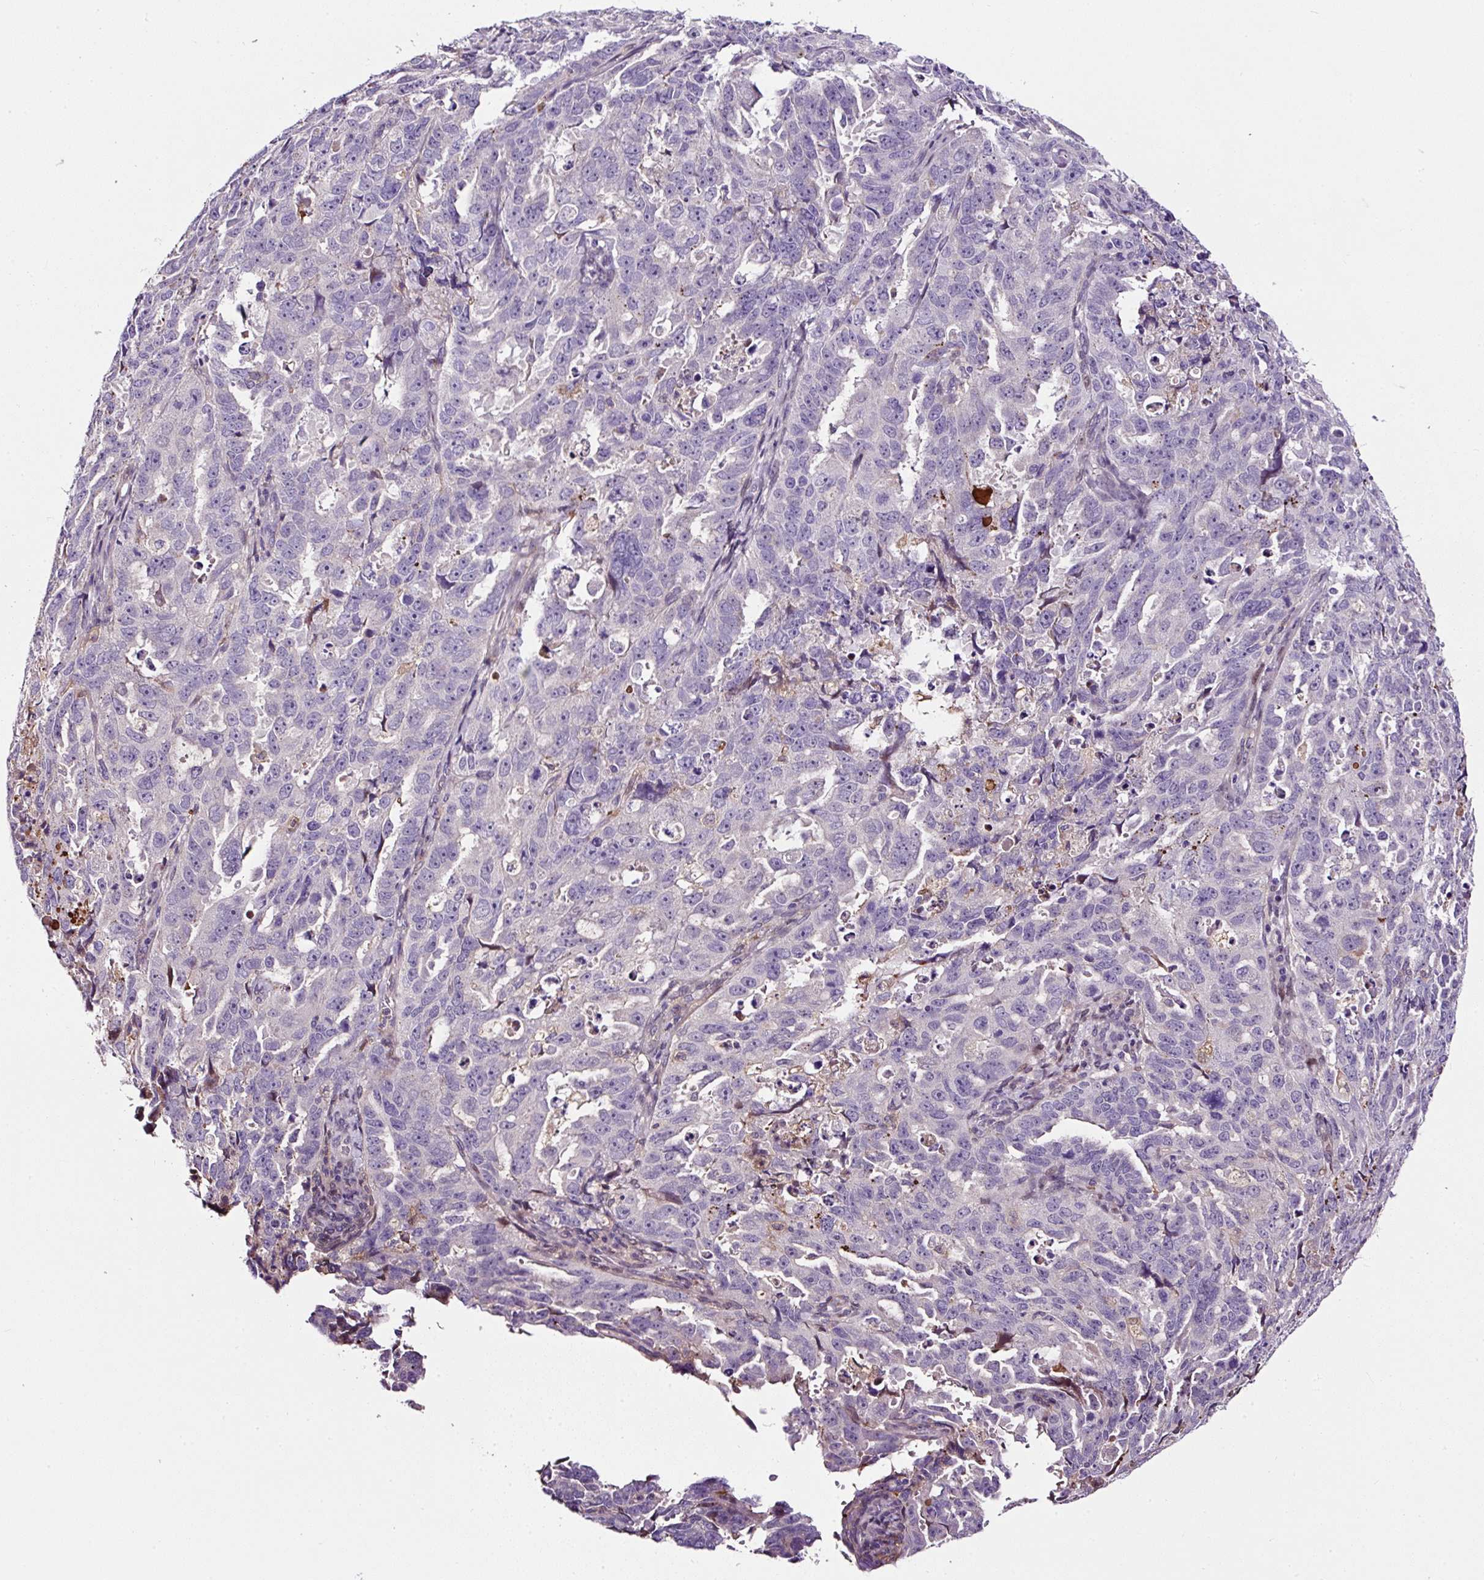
{"staining": {"intensity": "negative", "quantity": "none", "location": "none"}, "tissue": "endometrial cancer", "cell_type": "Tumor cells", "image_type": "cancer", "snomed": [{"axis": "morphology", "description": "Adenocarcinoma, NOS"}, {"axis": "topography", "description": "Endometrium"}], "caption": "There is no significant staining in tumor cells of endometrial cancer.", "gene": "LRRC24", "patient": {"sex": "female", "age": 65}}